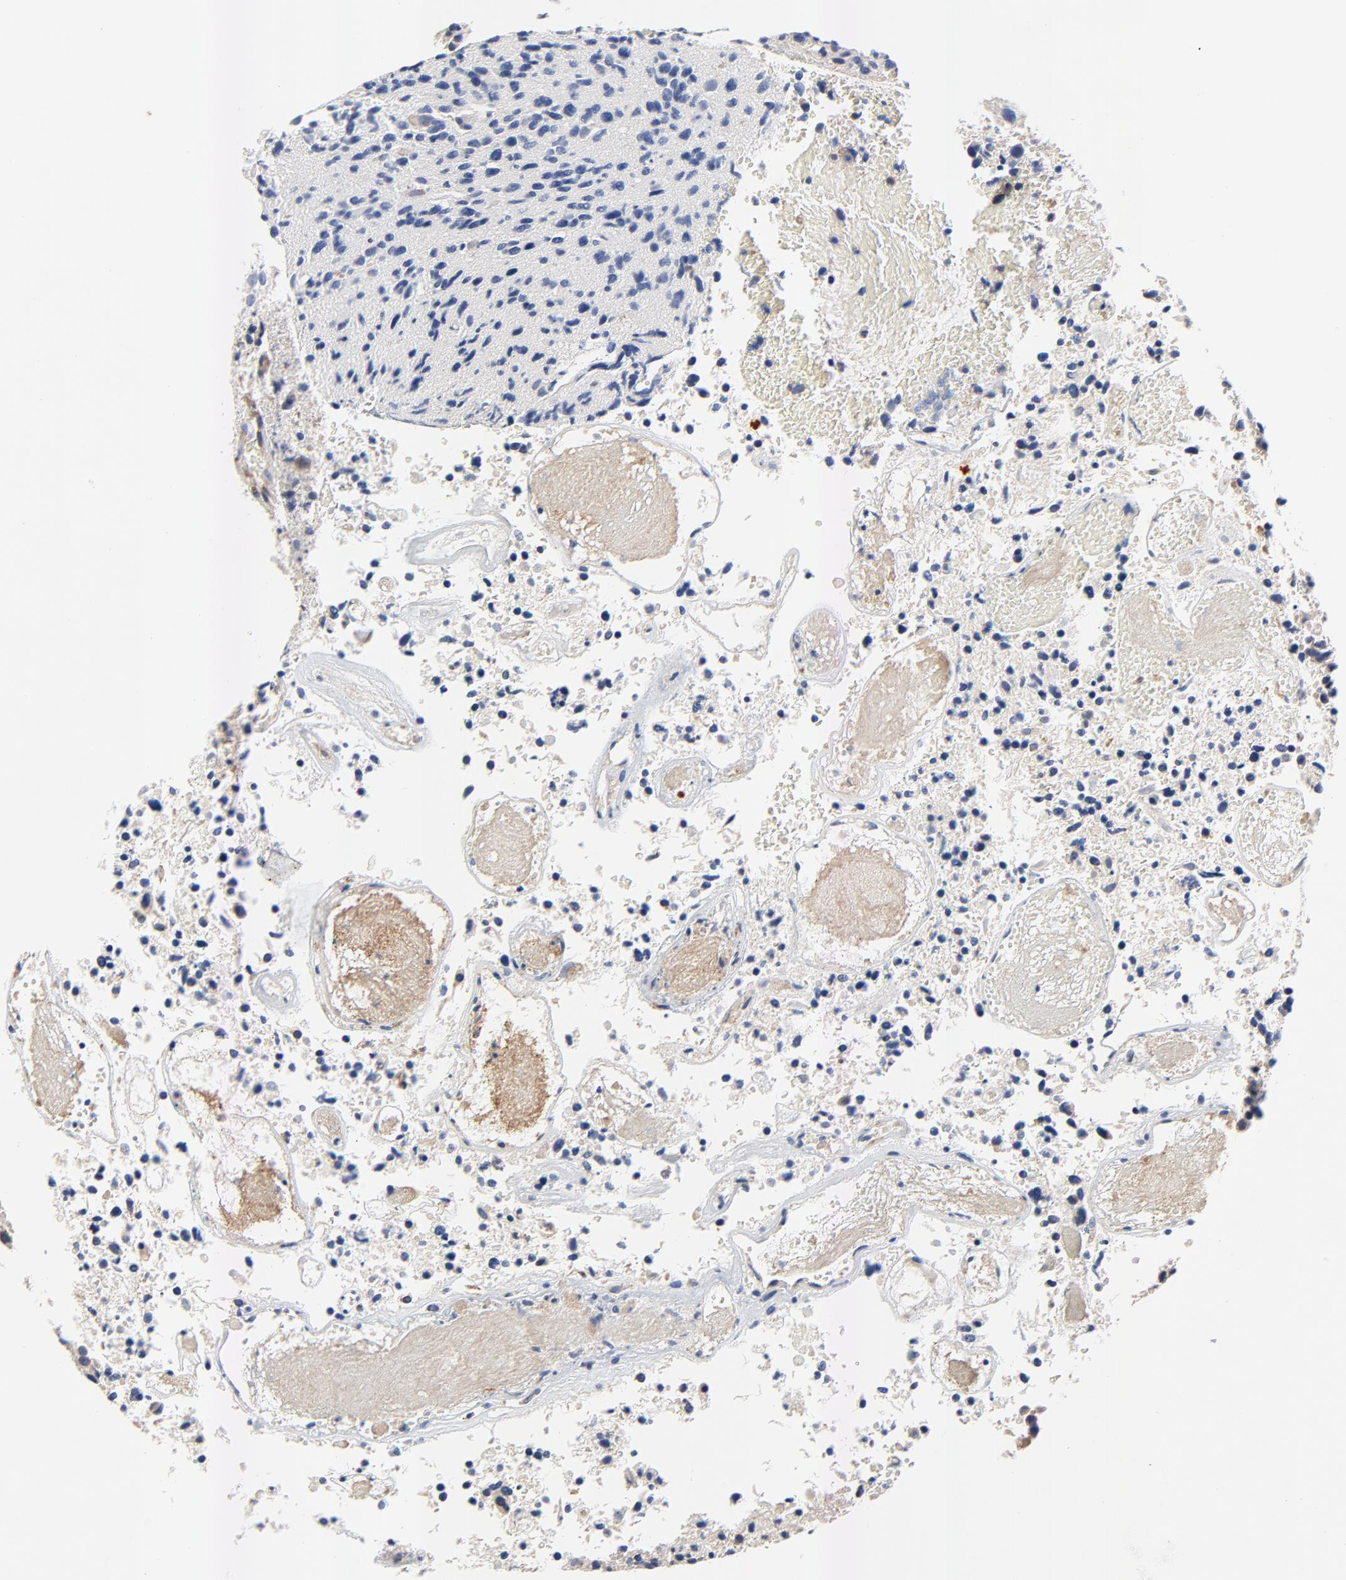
{"staining": {"intensity": "negative", "quantity": "none", "location": "none"}, "tissue": "glioma", "cell_type": "Tumor cells", "image_type": "cancer", "snomed": [{"axis": "morphology", "description": "Glioma, malignant, High grade"}, {"axis": "topography", "description": "Brain"}], "caption": "Immunohistochemical staining of glioma shows no significant expression in tumor cells.", "gene": "VAV2", "patient": {"sex": "male", "age": 72}}